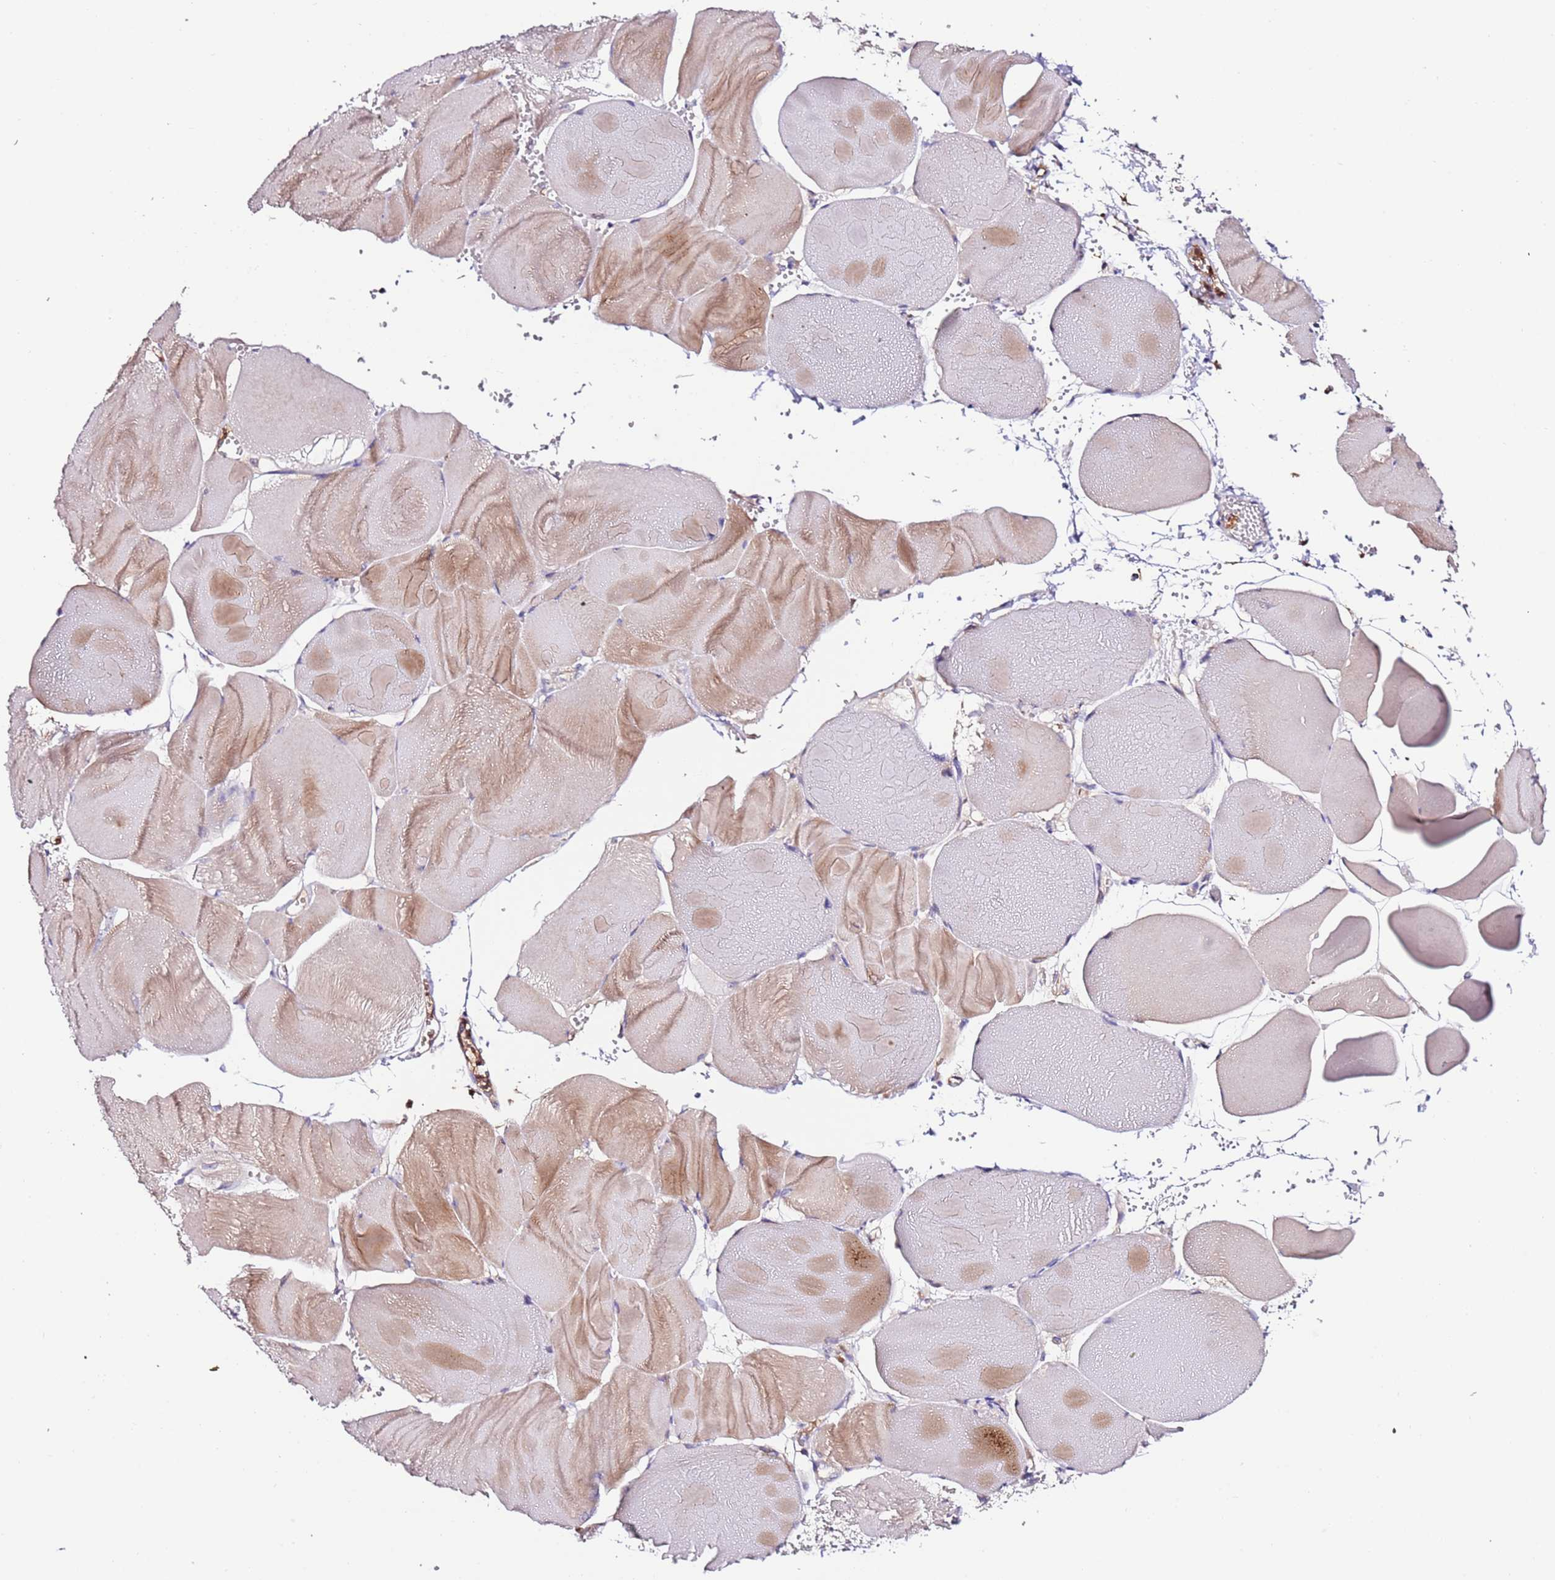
{"staining": {"intensity": "moderate", "quantity": "<25%", "location": "cytoplasmic/membranous"}, "tissue": "skeletal muscle", "cell_type": "Myocytes", "image_type": "normal", "snomed": [{"axis": "morphology", "description": "Normal tissue, NOS"}, {"axis": "morphology", "description": "Basal cell carcinoma"}, {"axis": "topography", "description": "Skeletal muscle"}], "caption": "Skeletal muscle stained for a protein shows moderate cytoplasmic/membranous positivity in myocytes.", "gene": "FLVCR1", "patient": {"sex": "female", "age": 64}}